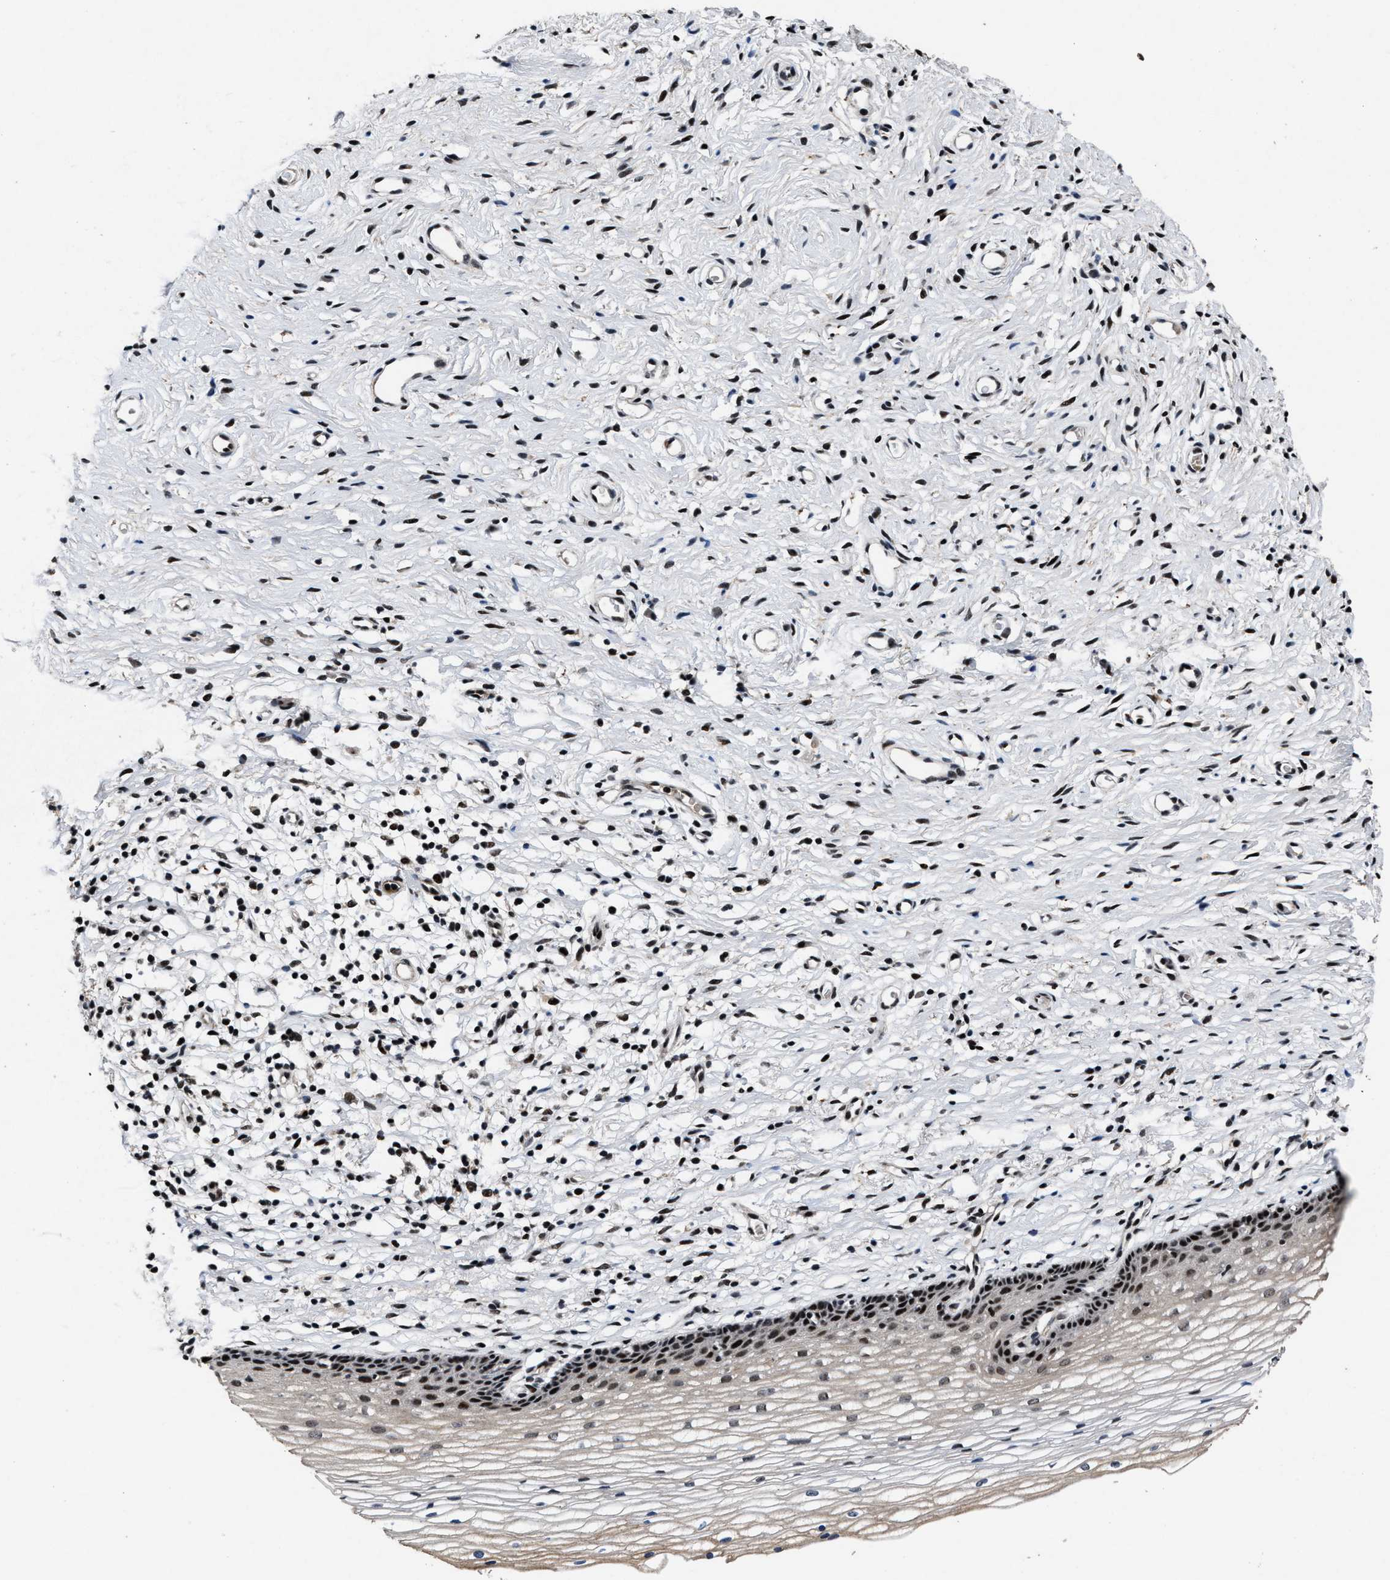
{"staining": {"intensity": "moderate", "quantity": "<25%", "location": "nuclear"}, "tissue": "cervix", "cell_type": "Glandular cells", "image_type": "normal", "snomed": [{"axis": "morphology", "description": "Normal tissue, NOS"}, {"axis": "topography", "description": "Cervix"}], "caption": "About <25% of glandular cells in normal cervix show moderate nuclear protein expression as visualized by brown immunohistochemical staining.", "gene": "ZNF233", "patient": {"sex": "female", "age": 77}}